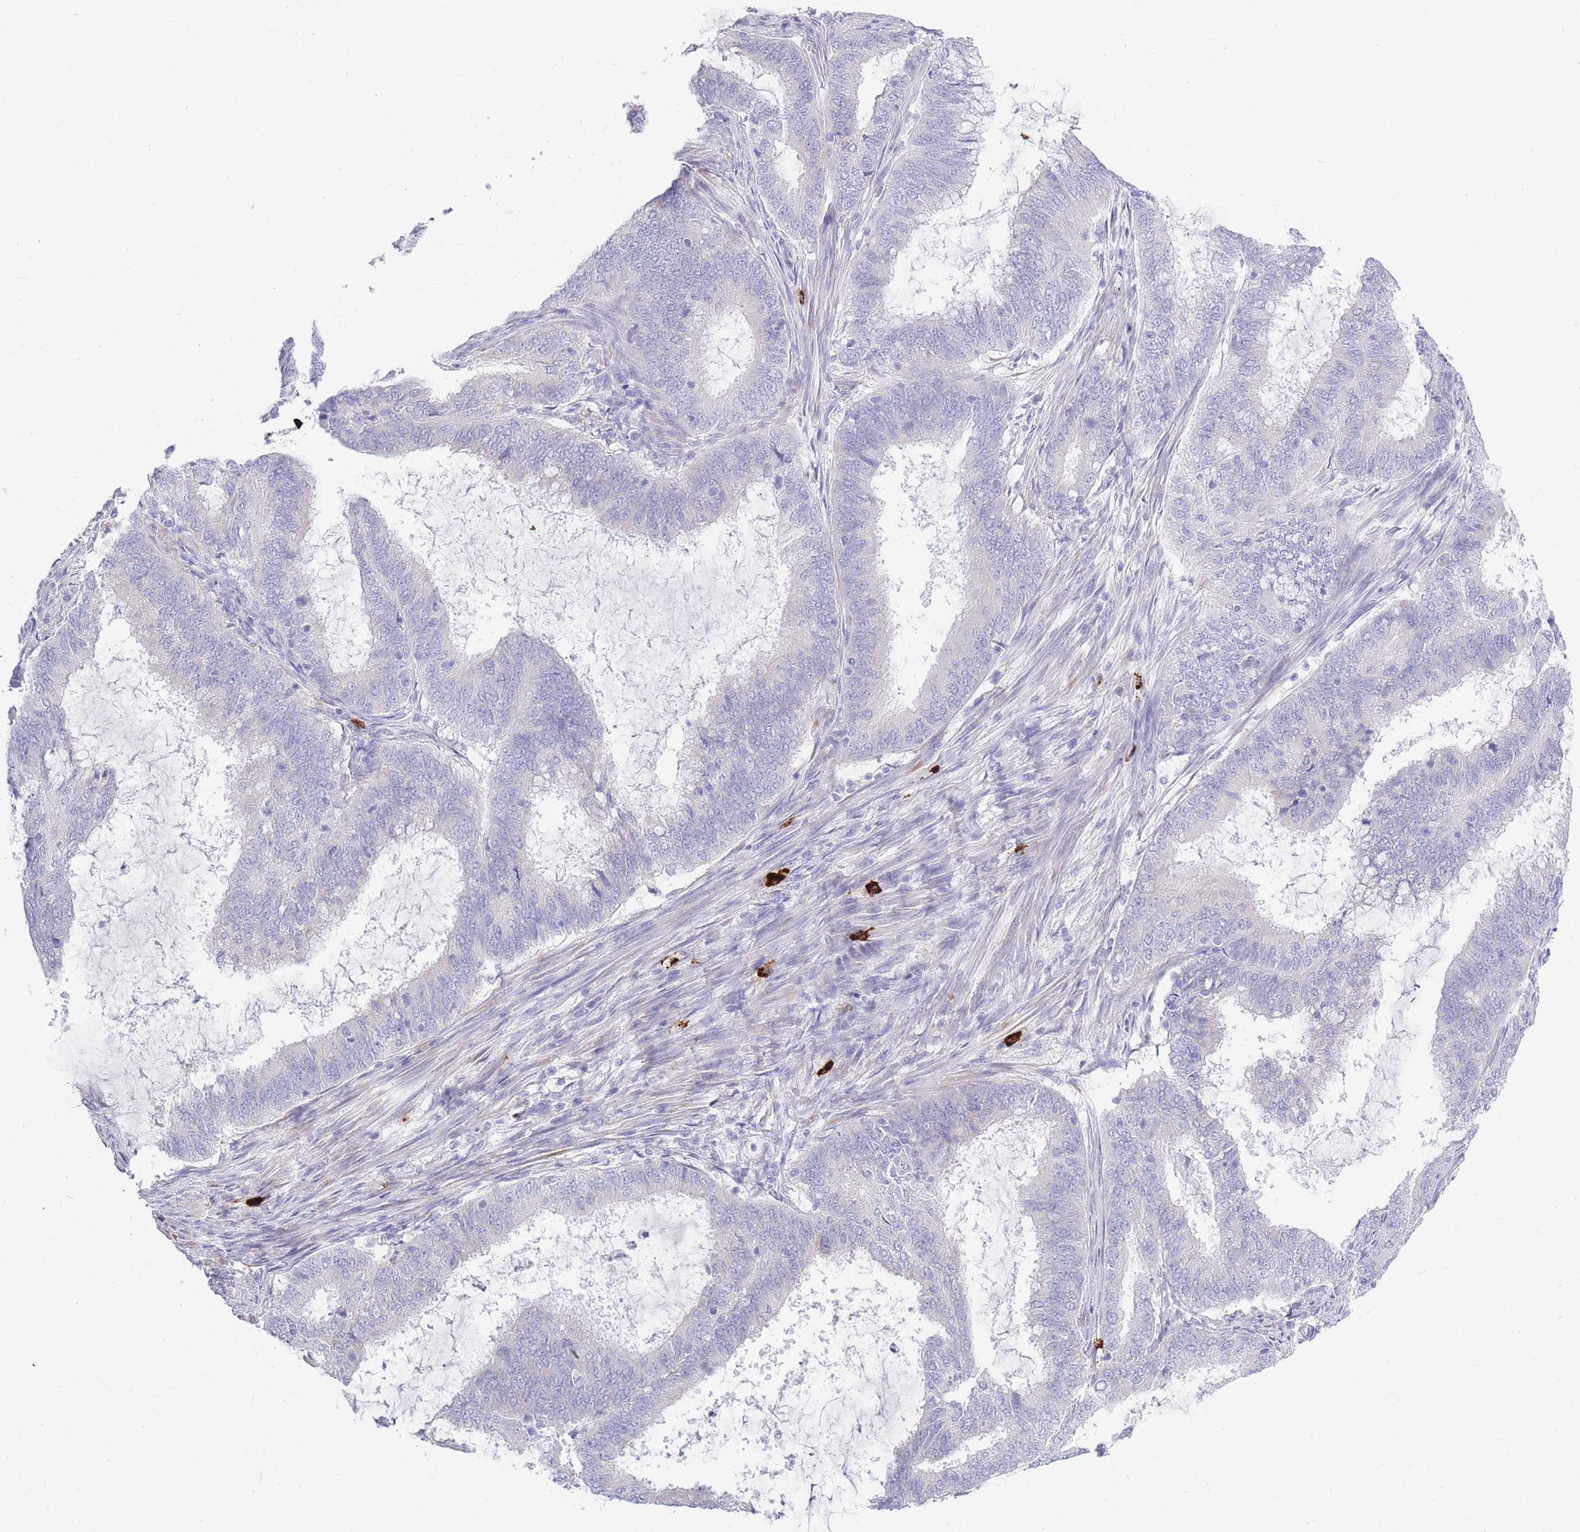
{"staining": {"intensity": "negative", "quantity": "none", "location": "none"}, "tissue": "endometrial cancer", "cell_type": "Tumor cells", "image_type": "cancer", "snomed": [{"axis": "morphology", "description": "Adenocarcinoma, NOS"}, {"axis": "topography", "description": "Endometrium"}], "caption": "The immunohistochemistry (IHC) histopathology image has no significant expression in tumor cells of endometrial adenocarcinoma tissue. Nuclei are stained in blue.", "gene": "TPSD1", "patient": {"sex": "female", "age": 51}}